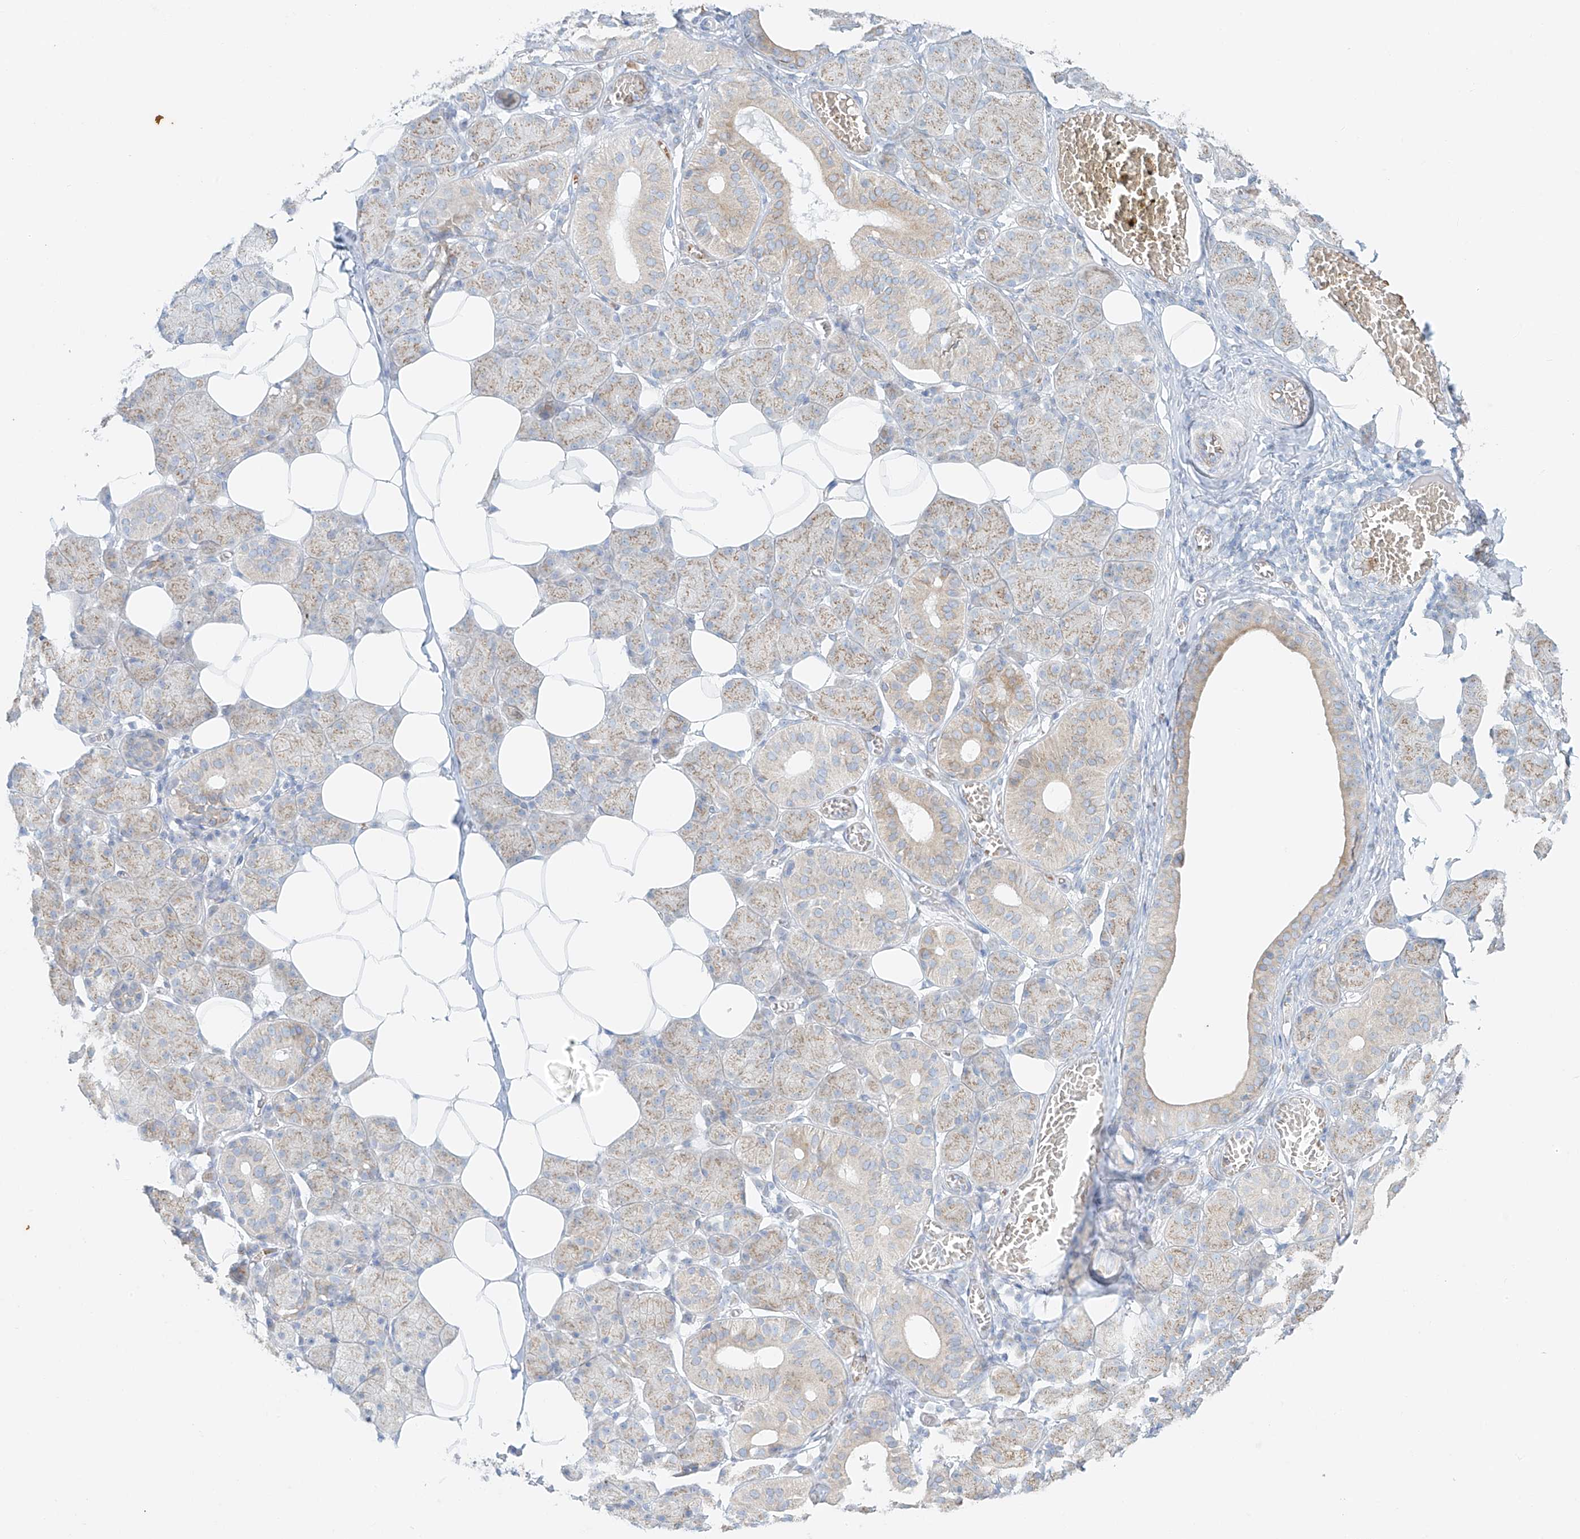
{"staining": {"intensity": "negative", "quantity": "none", "location": "none"}, "tissue": "salivary gland", "cell_type": "Glandular cells", "image_type": "normal", "snomed": [{"axis": "morphology", "description": "Normal tissue, NOS"}, {"axis": "topography", "description": "Salivary gland"}], "caption": "DAB immunohistochemical staining of normal salivary gland demonstrates no significant positivity in glandular cells.", "gene": "EIPR1", "patient": {"sex": "female", "age": 33}}